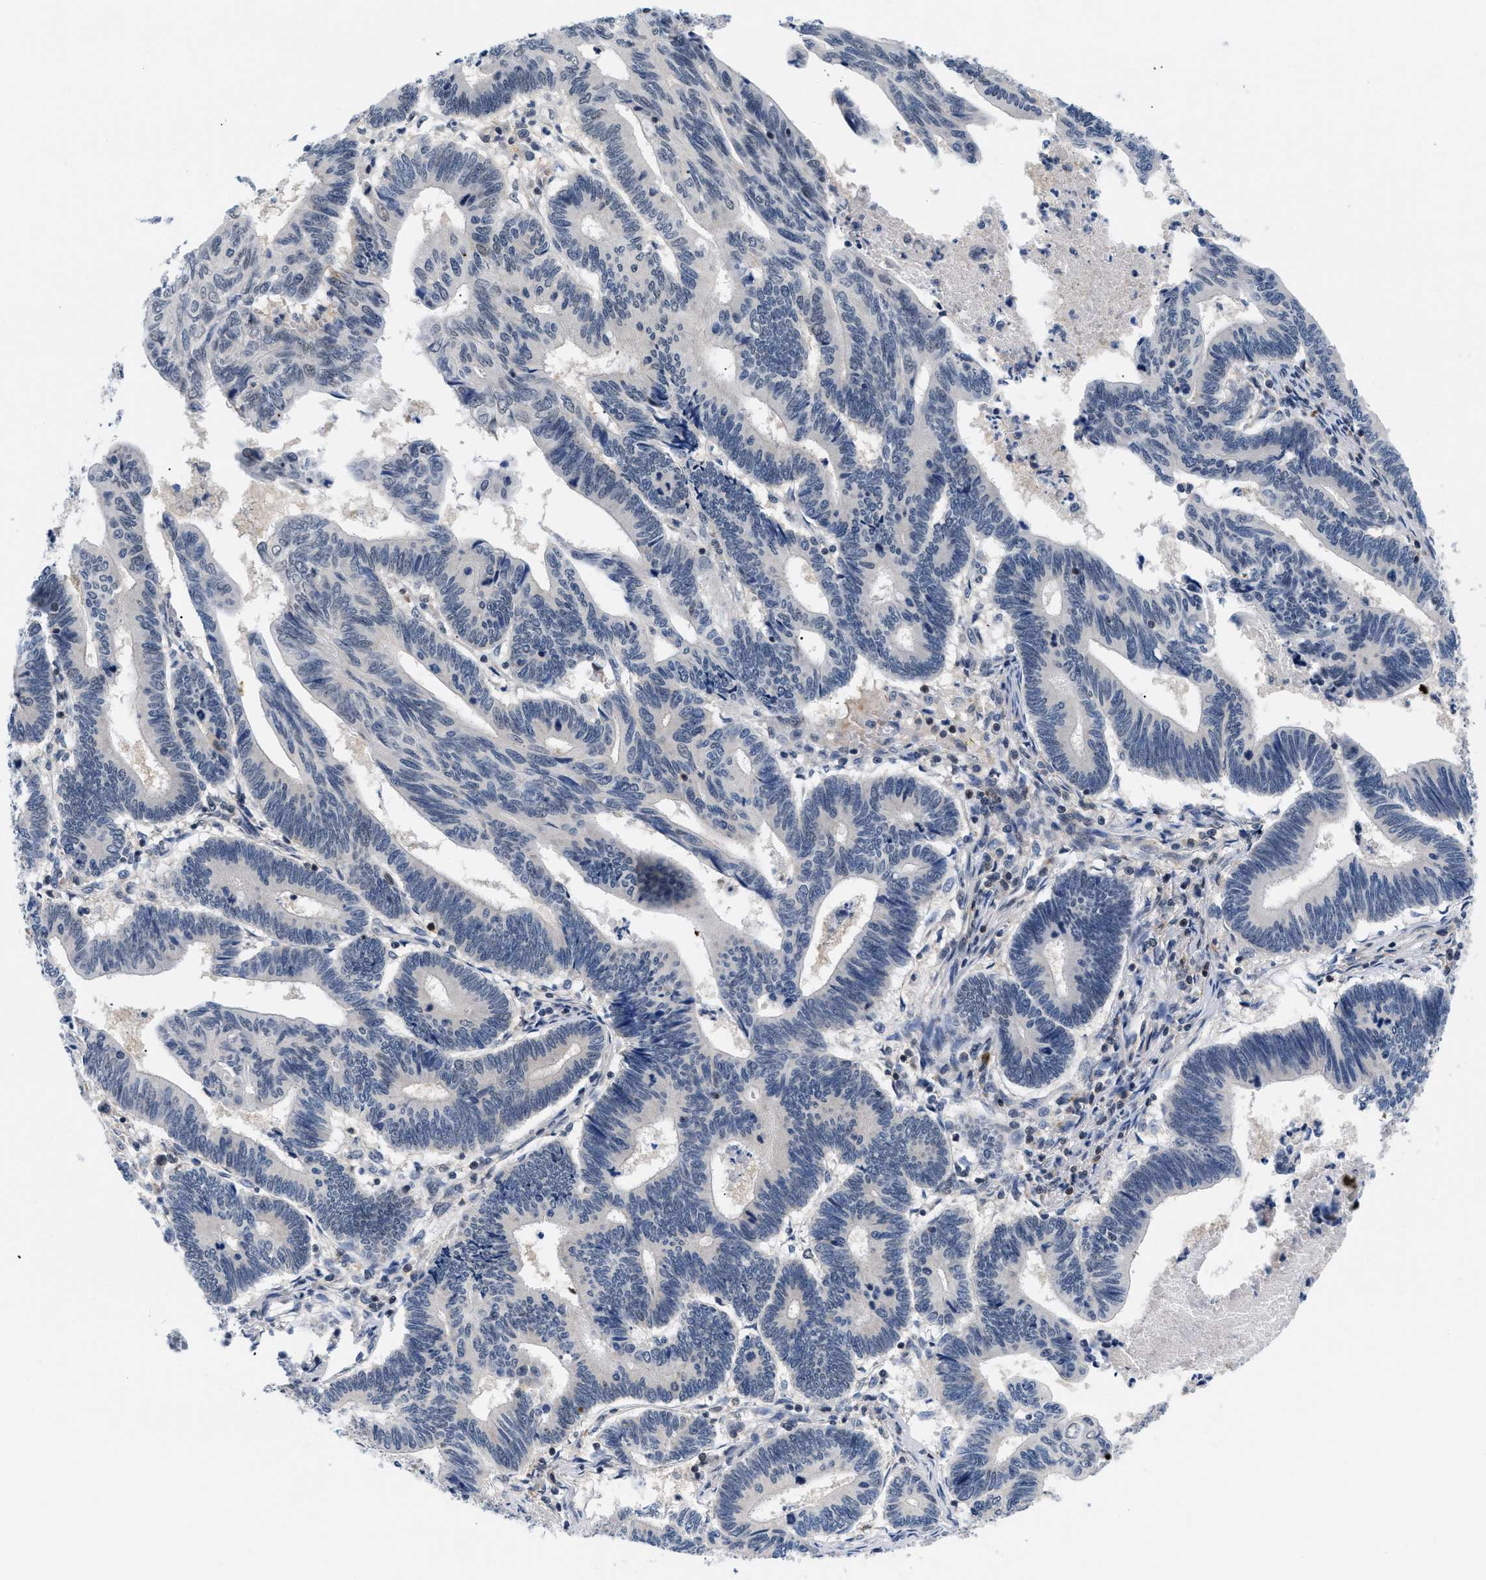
{"staining": {"intensity": "weak", "quantity": "<25%", "location": "cytoplasmic/membranous"}, "tissue": "pancreatic cancer", "cell_type": "Tumor cells", "image_type": "cancer", "snomed": [{"axis": "morphology", "description": "Adenocarcinoma, NOS"}, {"axis": "topography", "description": "Pancreas"}], "caption": "This histopathology image is of pancreatic adenocarcinoma stained with immunohistochemistry to label a protein in brown with the nuclei are counter-stained blue. There is no staining in tumor cells.", "gene": "PITHD1", "patient": {"sex": "female", "age": 70}}